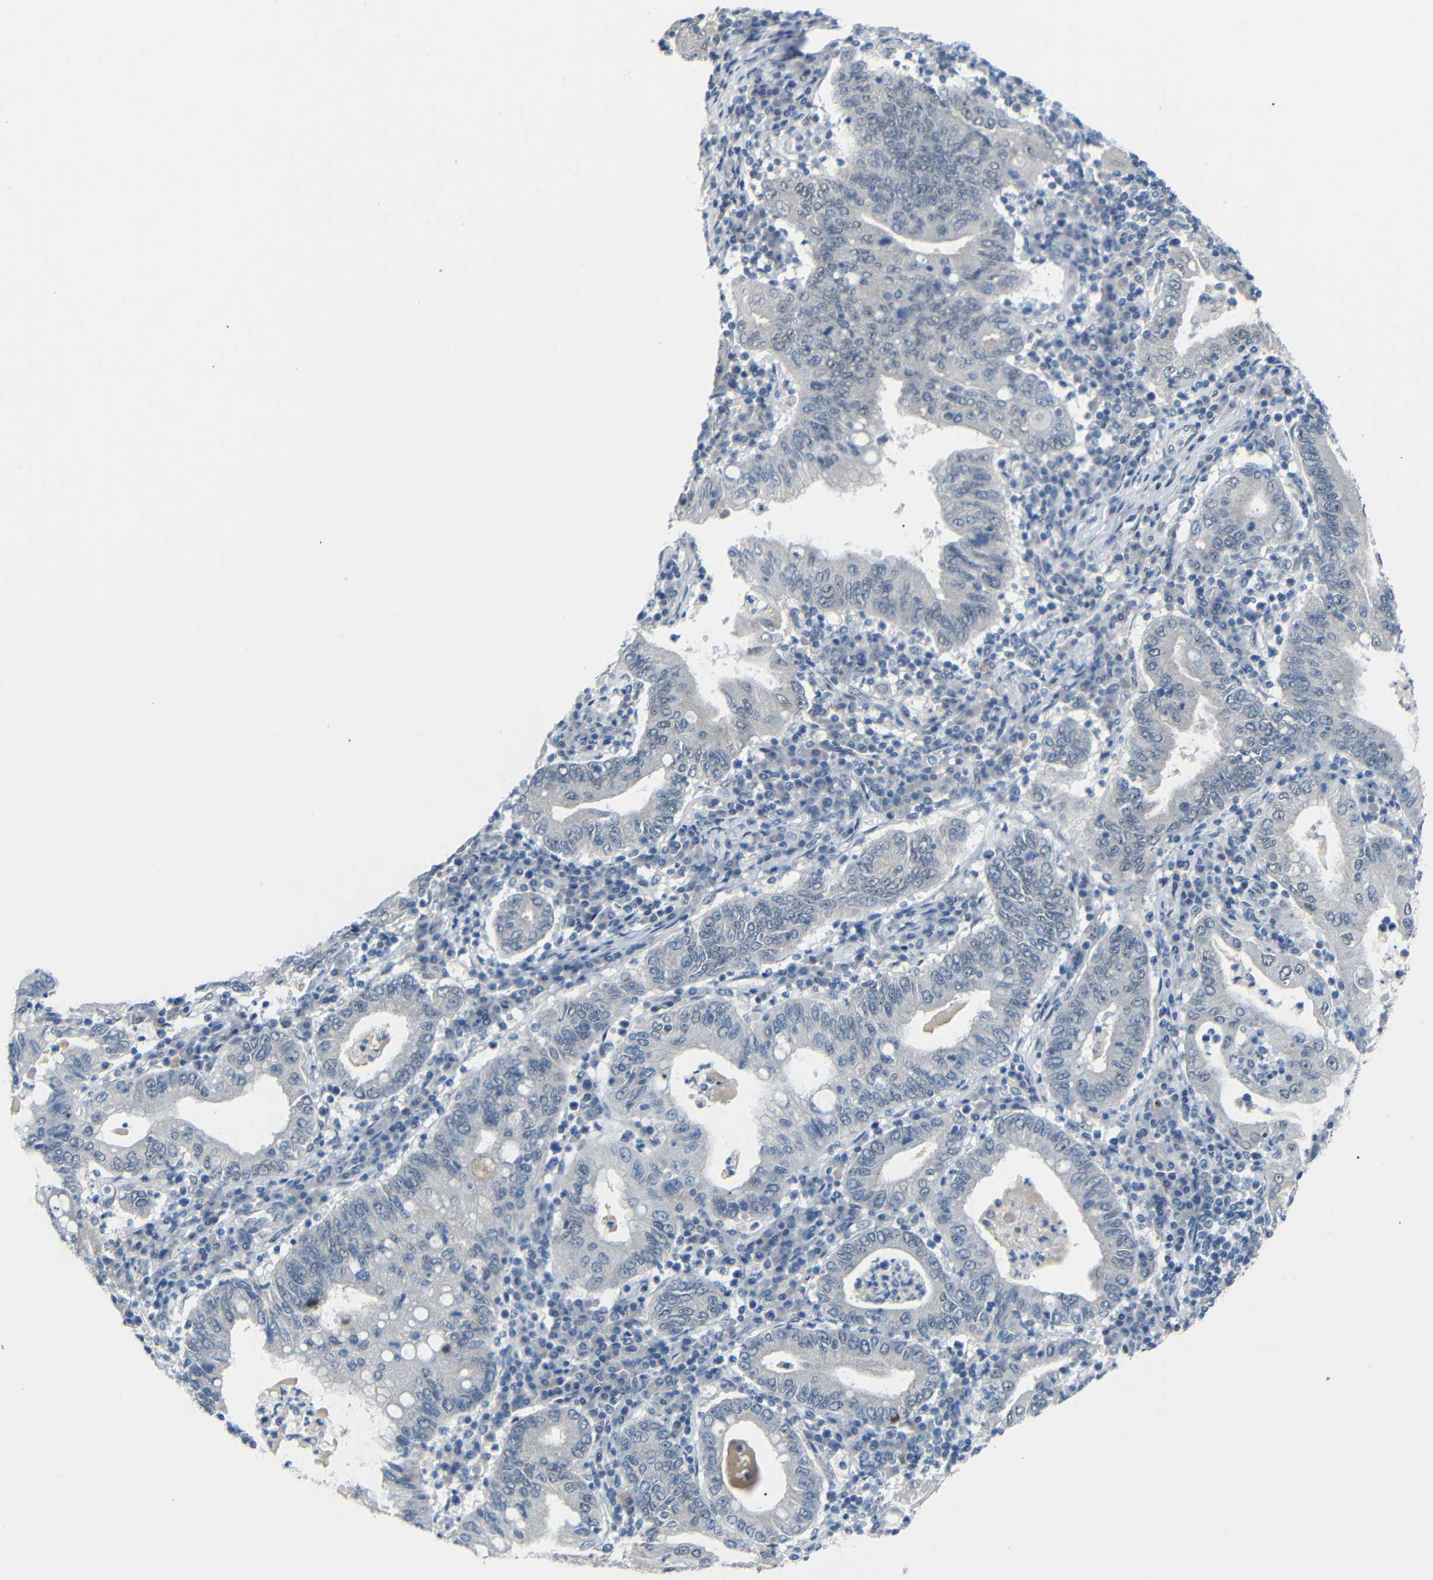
{"staining": {"intensity": "negative", "quantity": "none", "location": "none"}, "tissue": "stomach cancer", "cell_type": "Tumor cells", "image_type": "cancer", "snomed": [{"axis": "morphology", "description": "Normal tissue, NOS"}, {"axis": "morphology", "description": "Adenocarcinoma, NOS"}, {"axis": "topography", "description": "Esophagus"}, {"axis": "topography", "description": "Stomach, upper"}, {"axis": "topography", "description": "Peripheral nerve tissue"}], "caption": "Photomicrograph shows no significant protein staining in tumor cells of stomach cancer. (Brightfield microscopy of DAB (3,3'-diaminobenzidine) immunohistochemistry at high magnification).", "gene": "GPR158", "patient": {"sex": "male", "age": 62}}